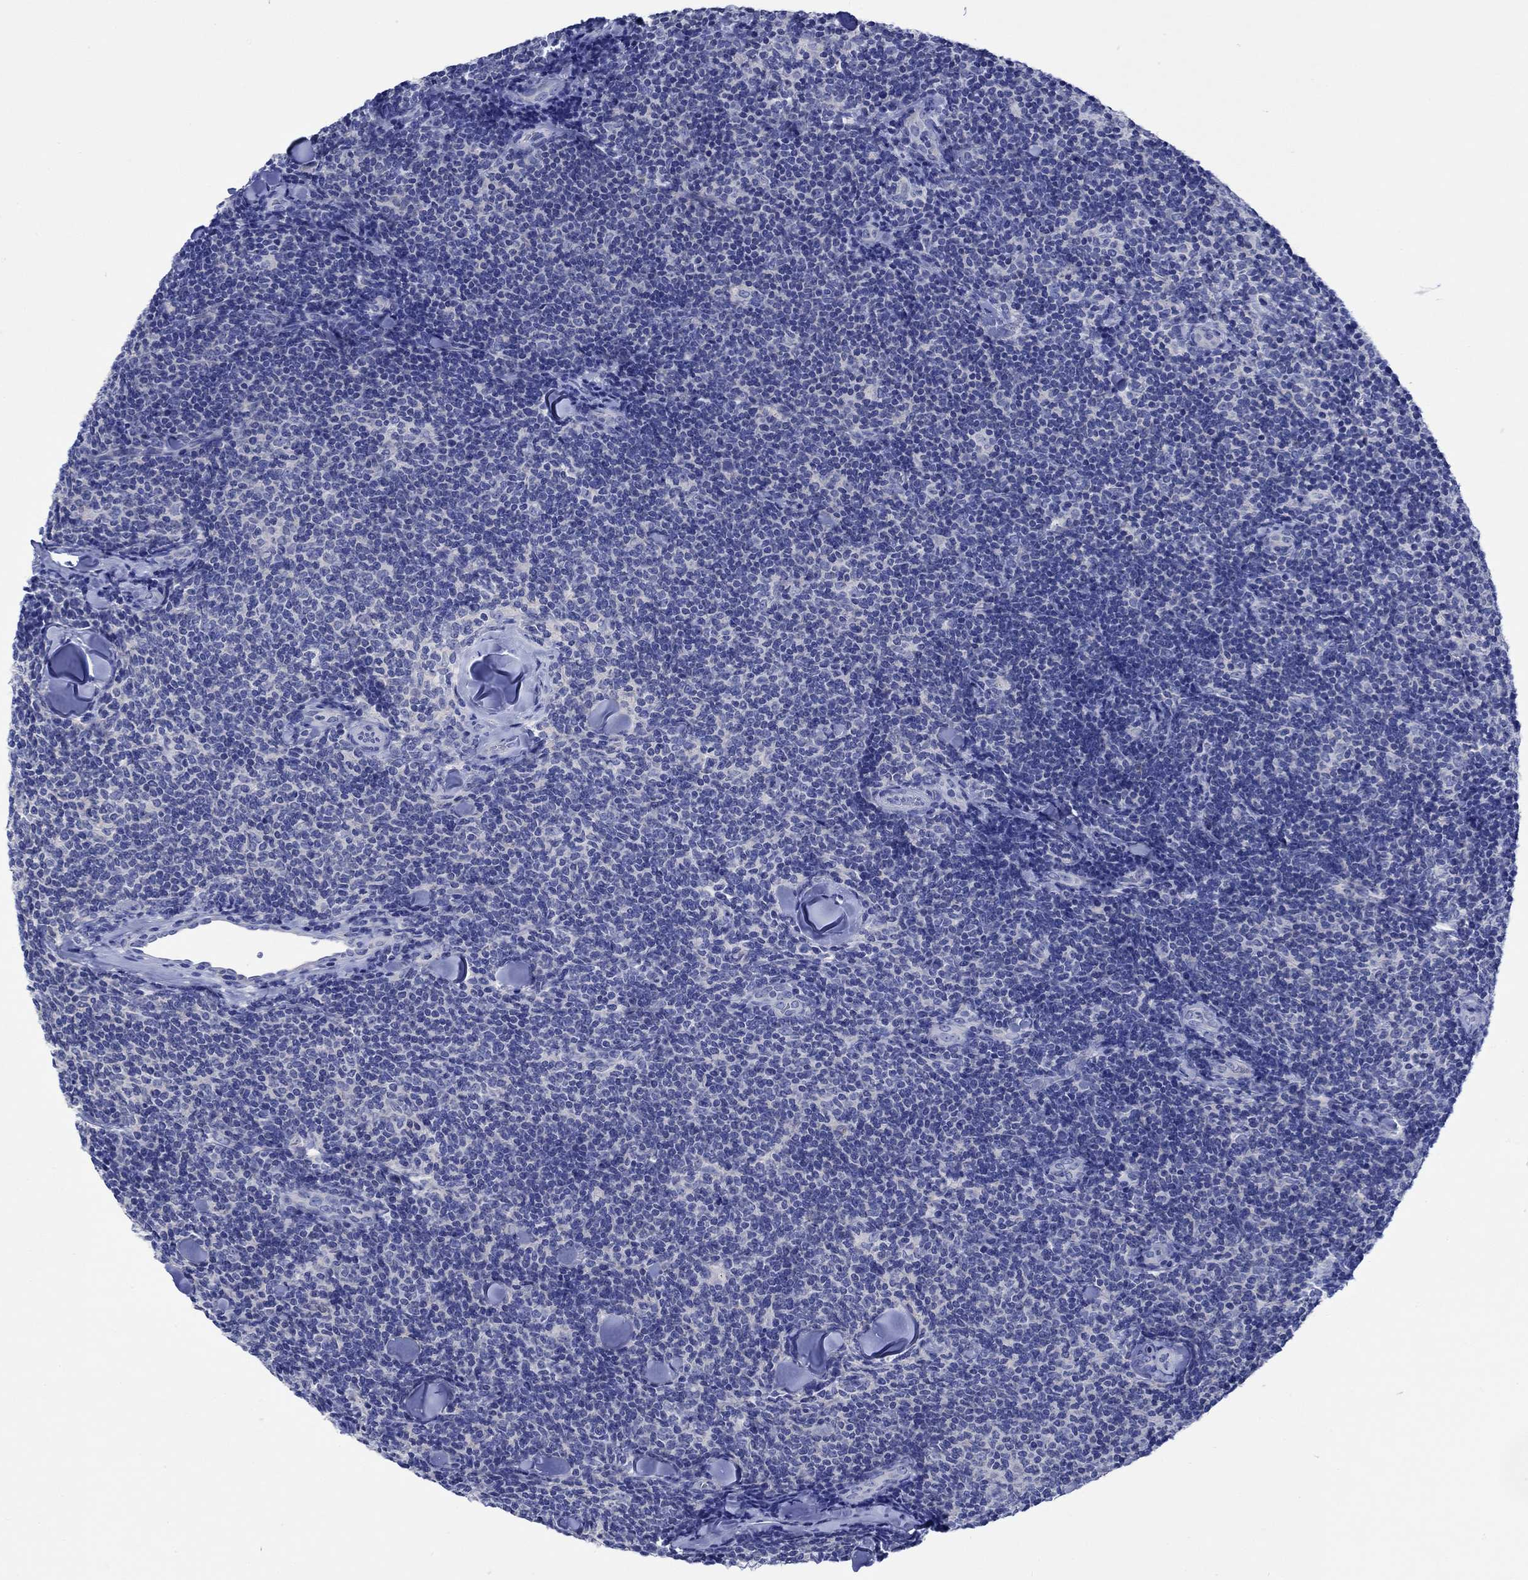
{"staining": {"intensity": "negative", "quantity": "none", "location": "none"}, "tissue": "lymphoma", "cell_type": "Tumor cells", "image_type": "cancer", "snomed": [{"axis": "morphology", "description": "Malignant lymphoma, non-Hodgkin's type, Low grade"}, {"axis": "topography", "description": "Lymph node"}], "caption": "IHC image of lymphoma stained for a protein (brown), which demonstrates no expression in tumor cells. Nuclei are stained in blue.", "gene": "PTPRN2", "patient": {"sex": "female", "age": 56}}